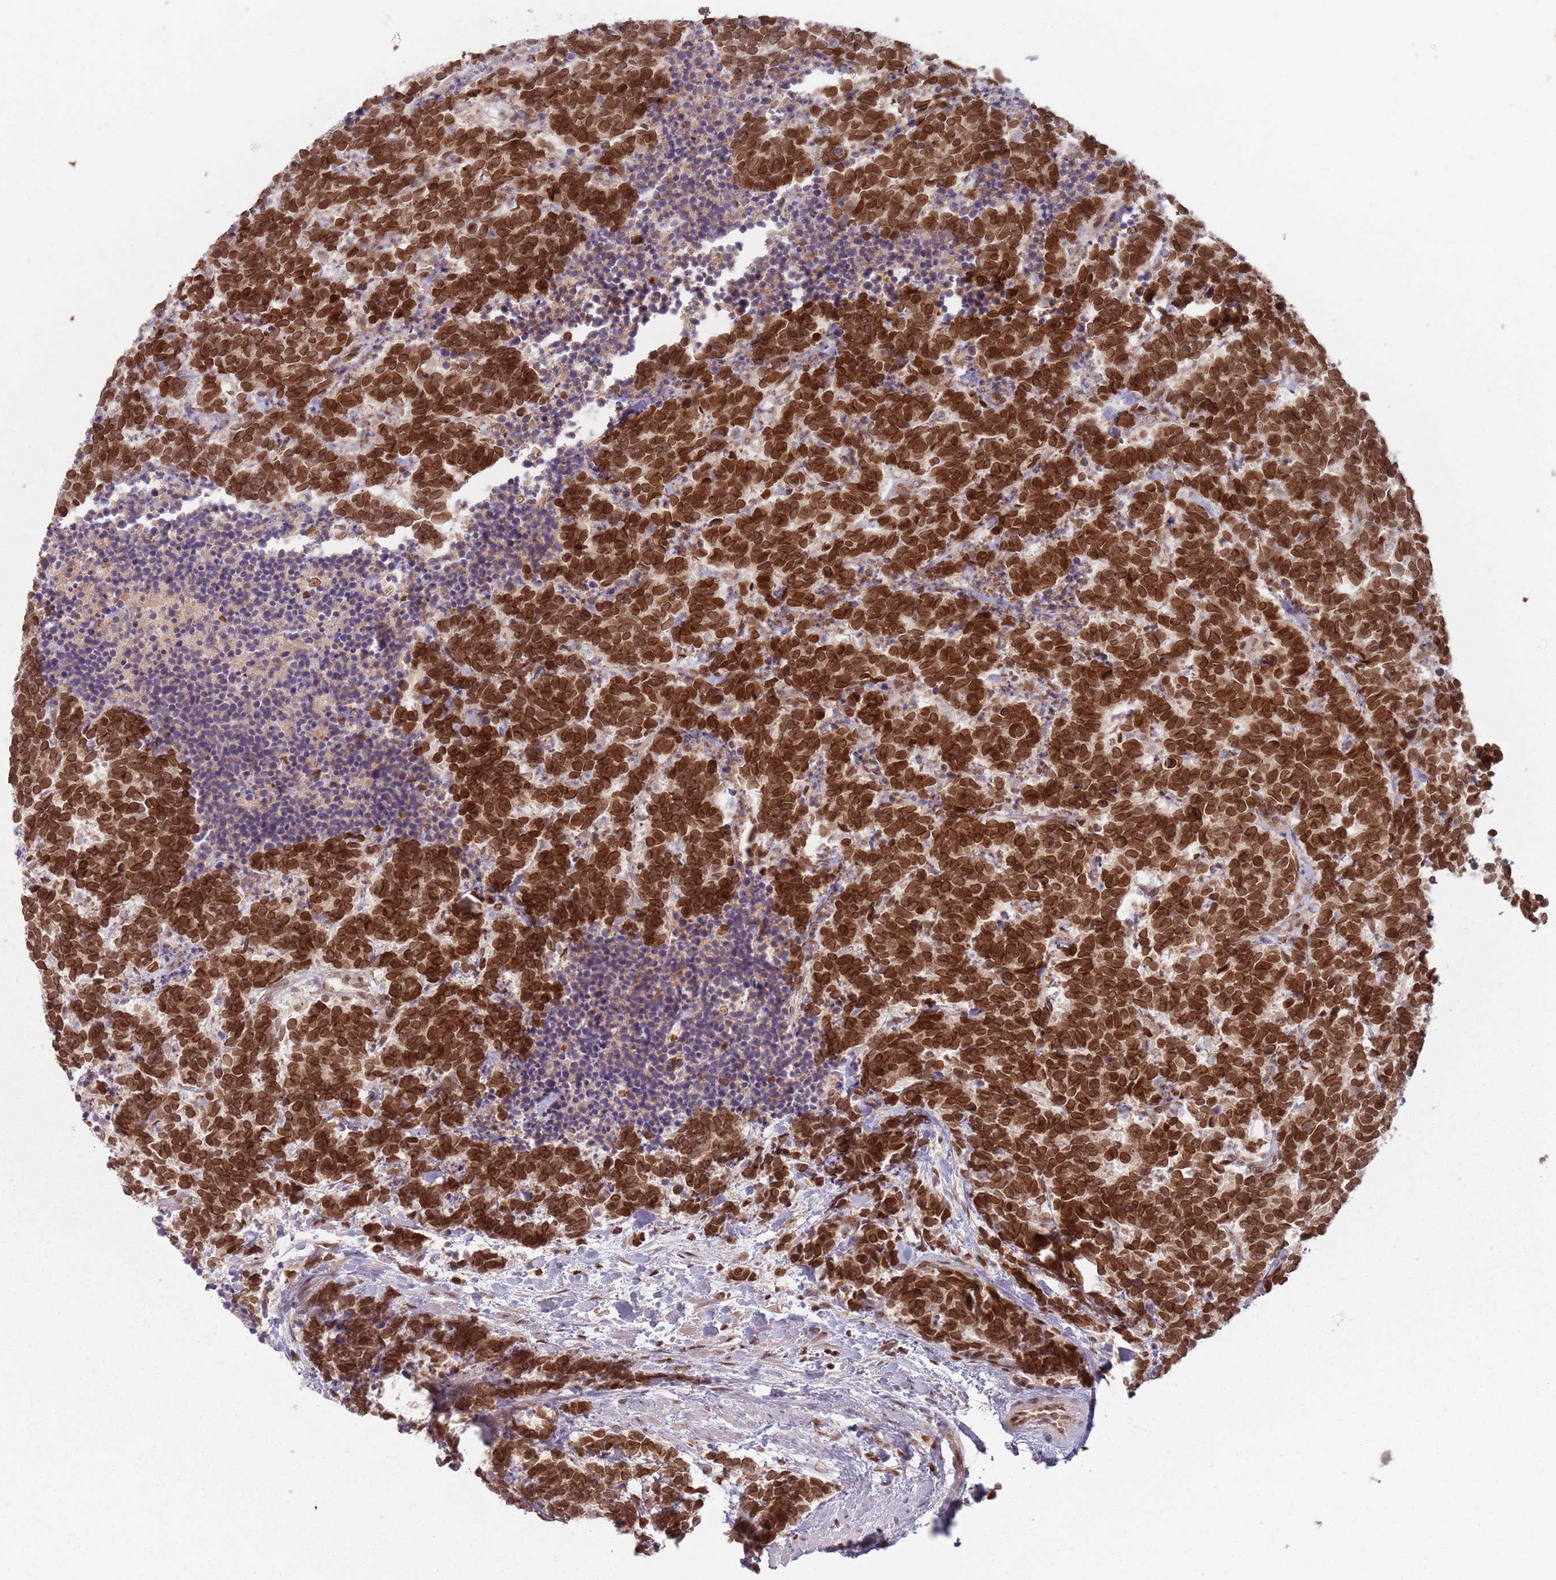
{"staining": {"intensity": "strong", "quantity": ">75%", "location": "nuclear"}, "tissue": "carcinoid", "cell_type": "Tumor cells", "image_type": "cancer", "snomed": [{"axis": "morphology", "description": "Carcinoma, NOS"}, {"axis": "morphology", "description": "Carcinoid, malignant, NOS"}, {"axis": "topography", "description": "Prostate"}], "caption": "IHC of malignant carcinoid demonstrates high levels of strong nuclear positivity in about >75% of tumor cells. The protein is stained brown, and the nuclei are stained in blue (DAB (3,3'-diaminobenzidine) IHC with brightfield microscopy, high magnification).", "gene": "NUP50", "patient": {"sex": "male", "age": 57}}